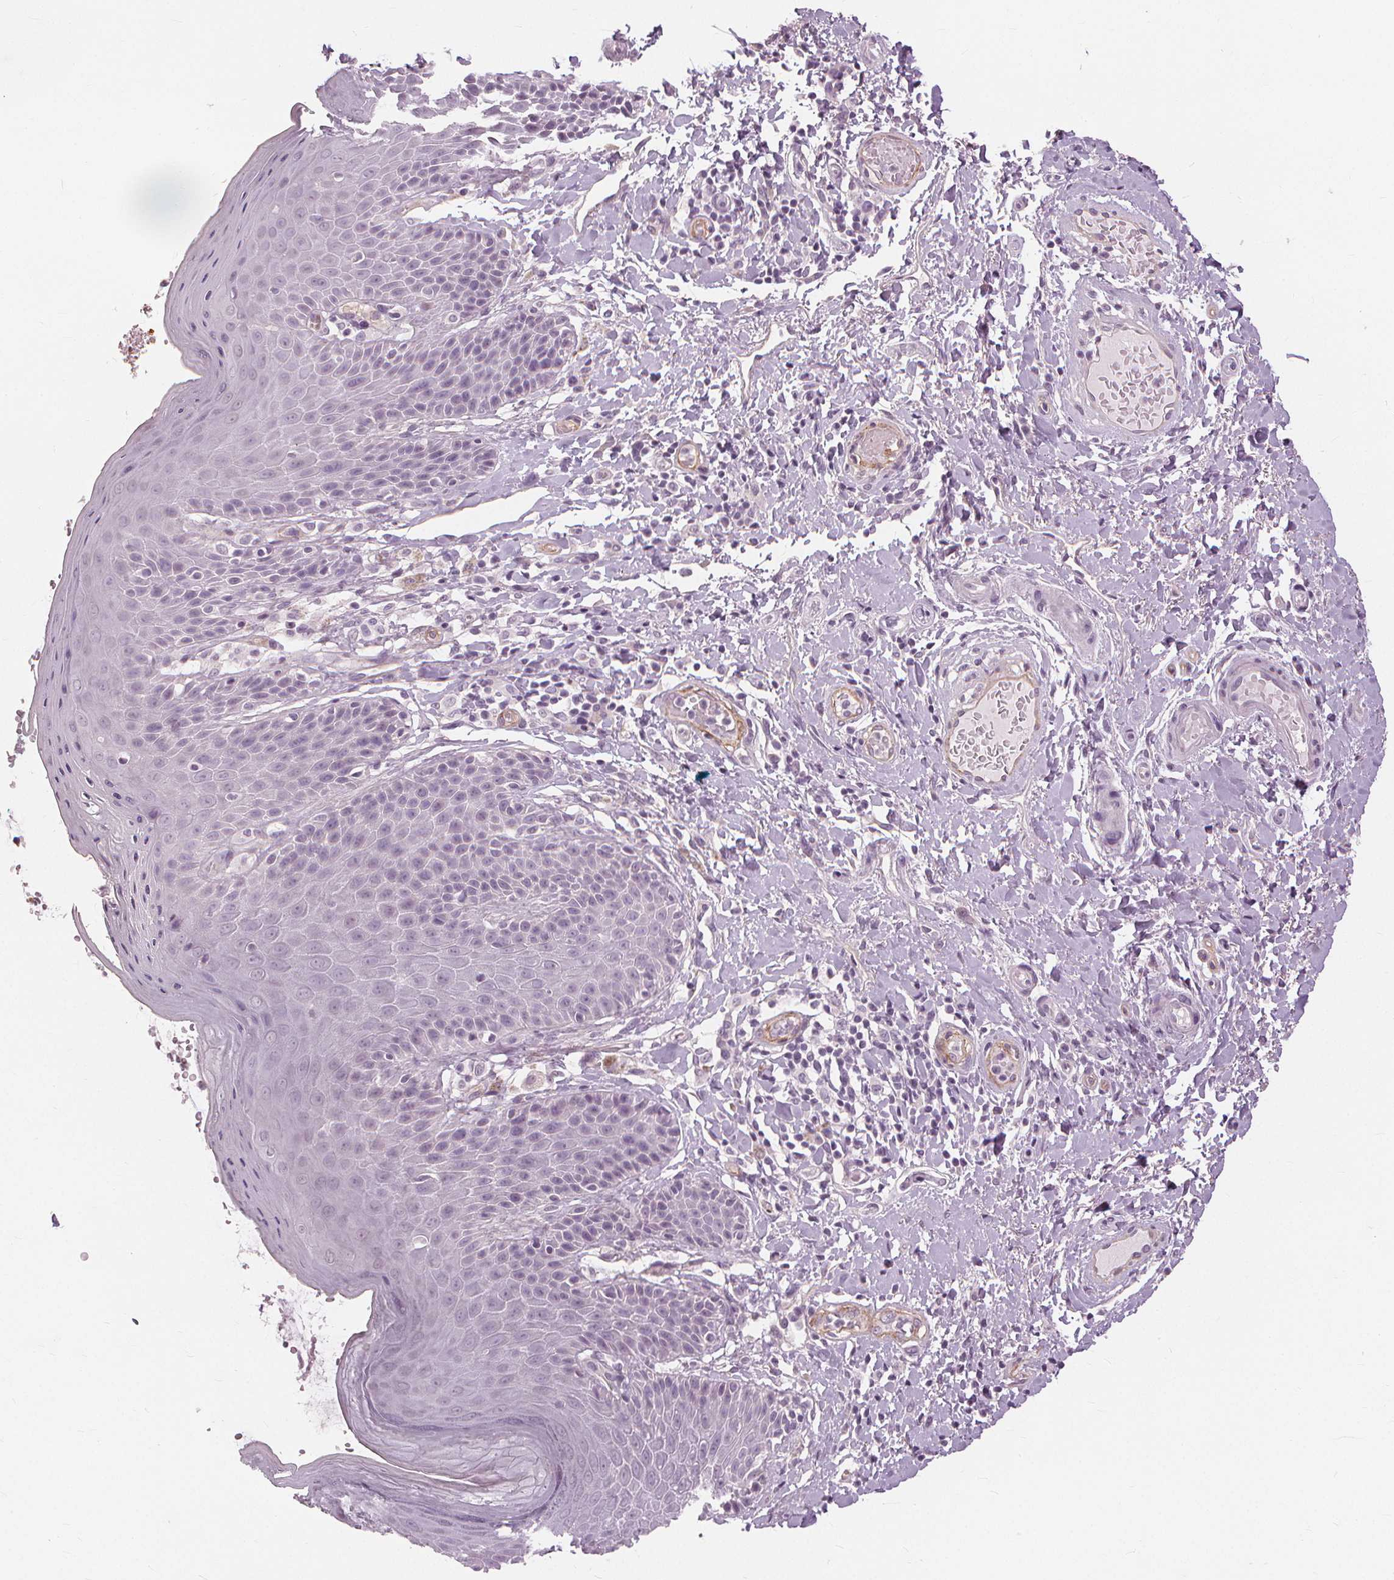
{"staining": {"intensity": "weak", "quantity": "<25%", "location": "cytoplasmic/membranous"}, "tissue": "skin", "cell_type": "Epidermal cells", "image_type": "normal", "snomed": [{"axis": "morphology", "description": "Normal tissue, NOS"}, {"axis": "topography", "description": "Anal"}, {"axis": "topography", "description": "Peripheral nerve tissue"}], "caption": "Micrograph shows no significant protein positivity in epidermal cells of benign skin. The staining is performed using DAB brown chromogen with nuclei counter-stained in using hematoxylin.", "gene": "SFTPD", "patient": {"sex": "male", "age": 51}}